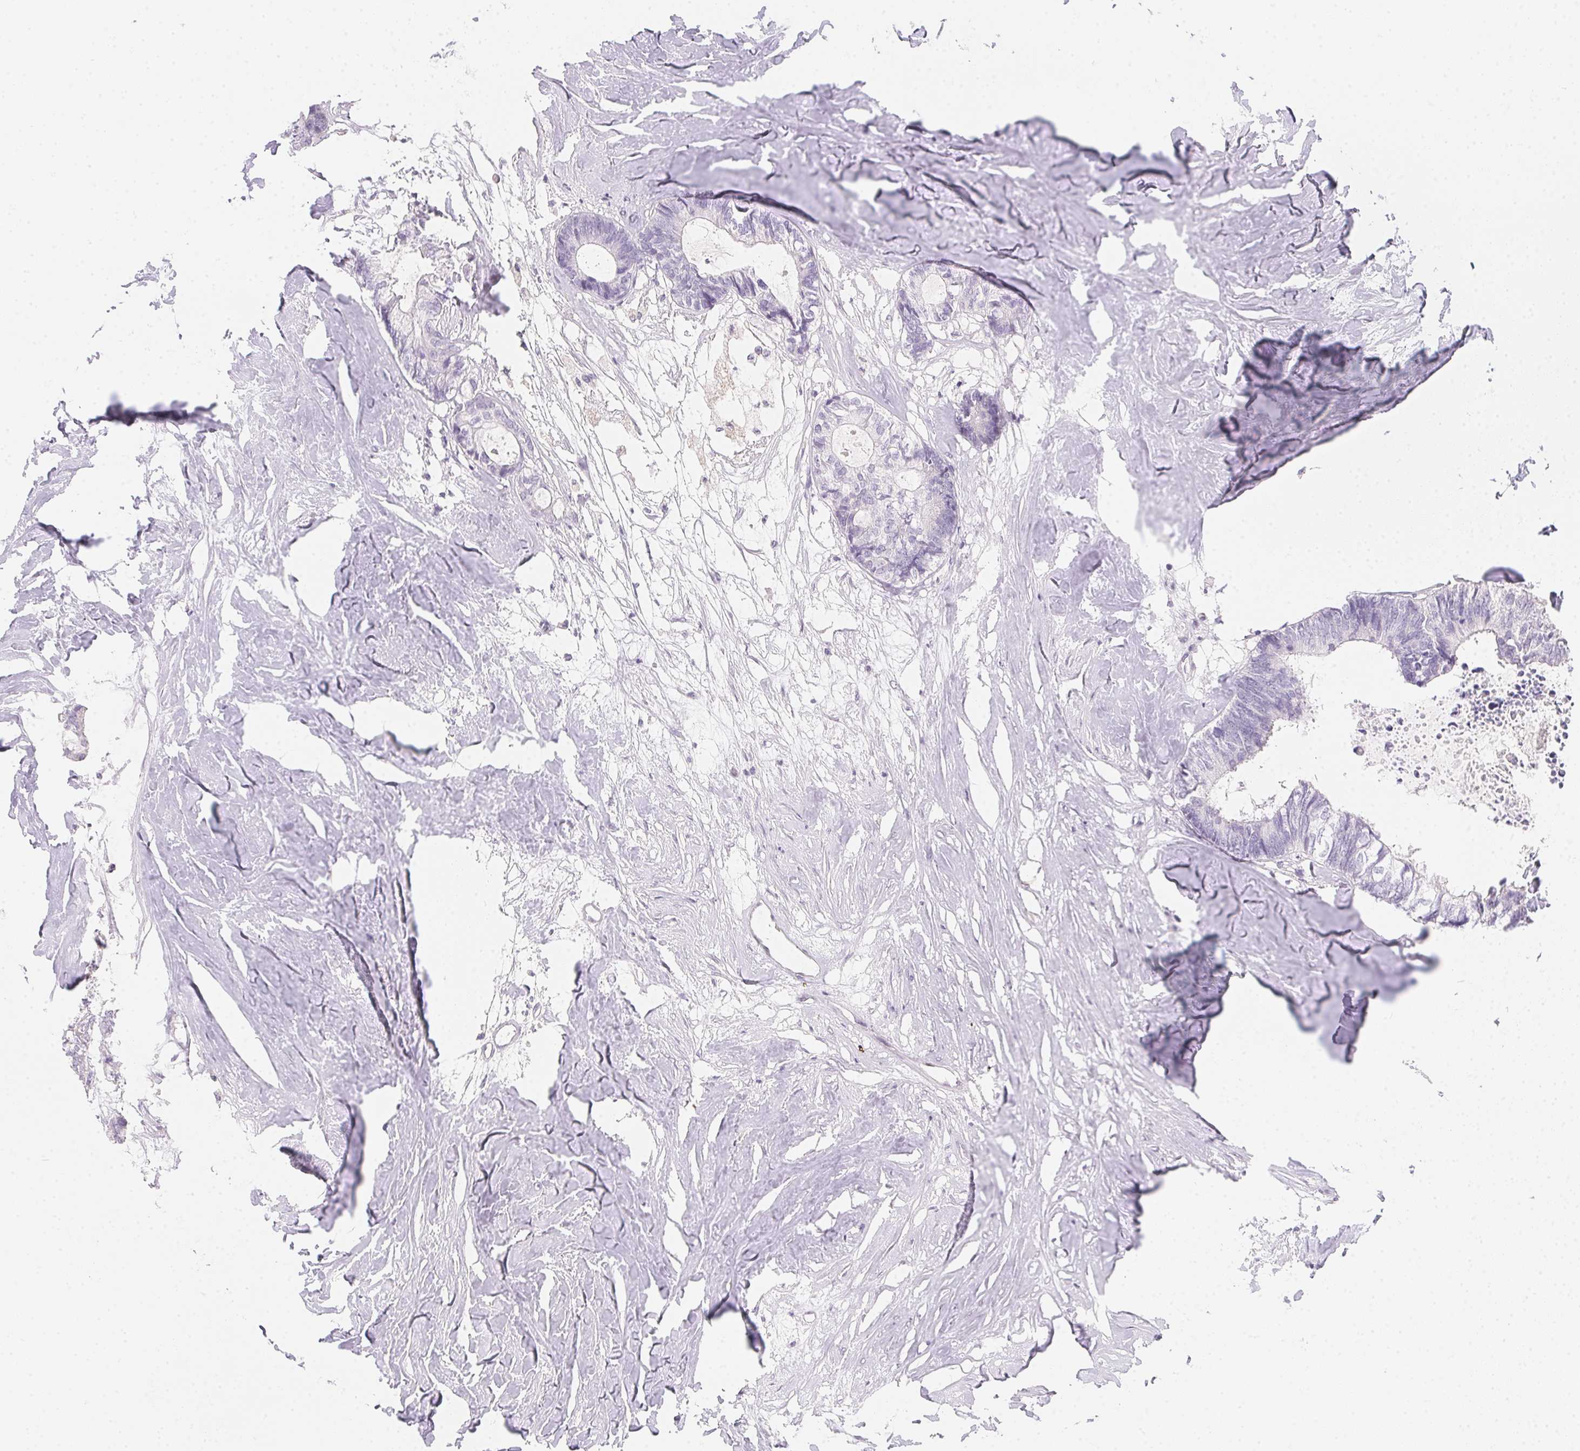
{"staining": {"intensity": "negative", "quantity": "none", "location": "none"}, "tissue": "colorectal cancer", "cell_type": "Tumor cells", "image_type": "cancer", "snomed": [{"axis": "morphology", "description": "Adenocarcinoma, NOS"}, {"axis": "topography", "description": "Colon"}, {"axis": "topography", "description": "Rectum"}], "caption": "A histopathology image of human adenocarcinoma (colorectal) is negative for staining in tumor cells. Nuclei are stained in blue.", "gene": "MORC1", "patient": {"sex": "male", "age": 57}}